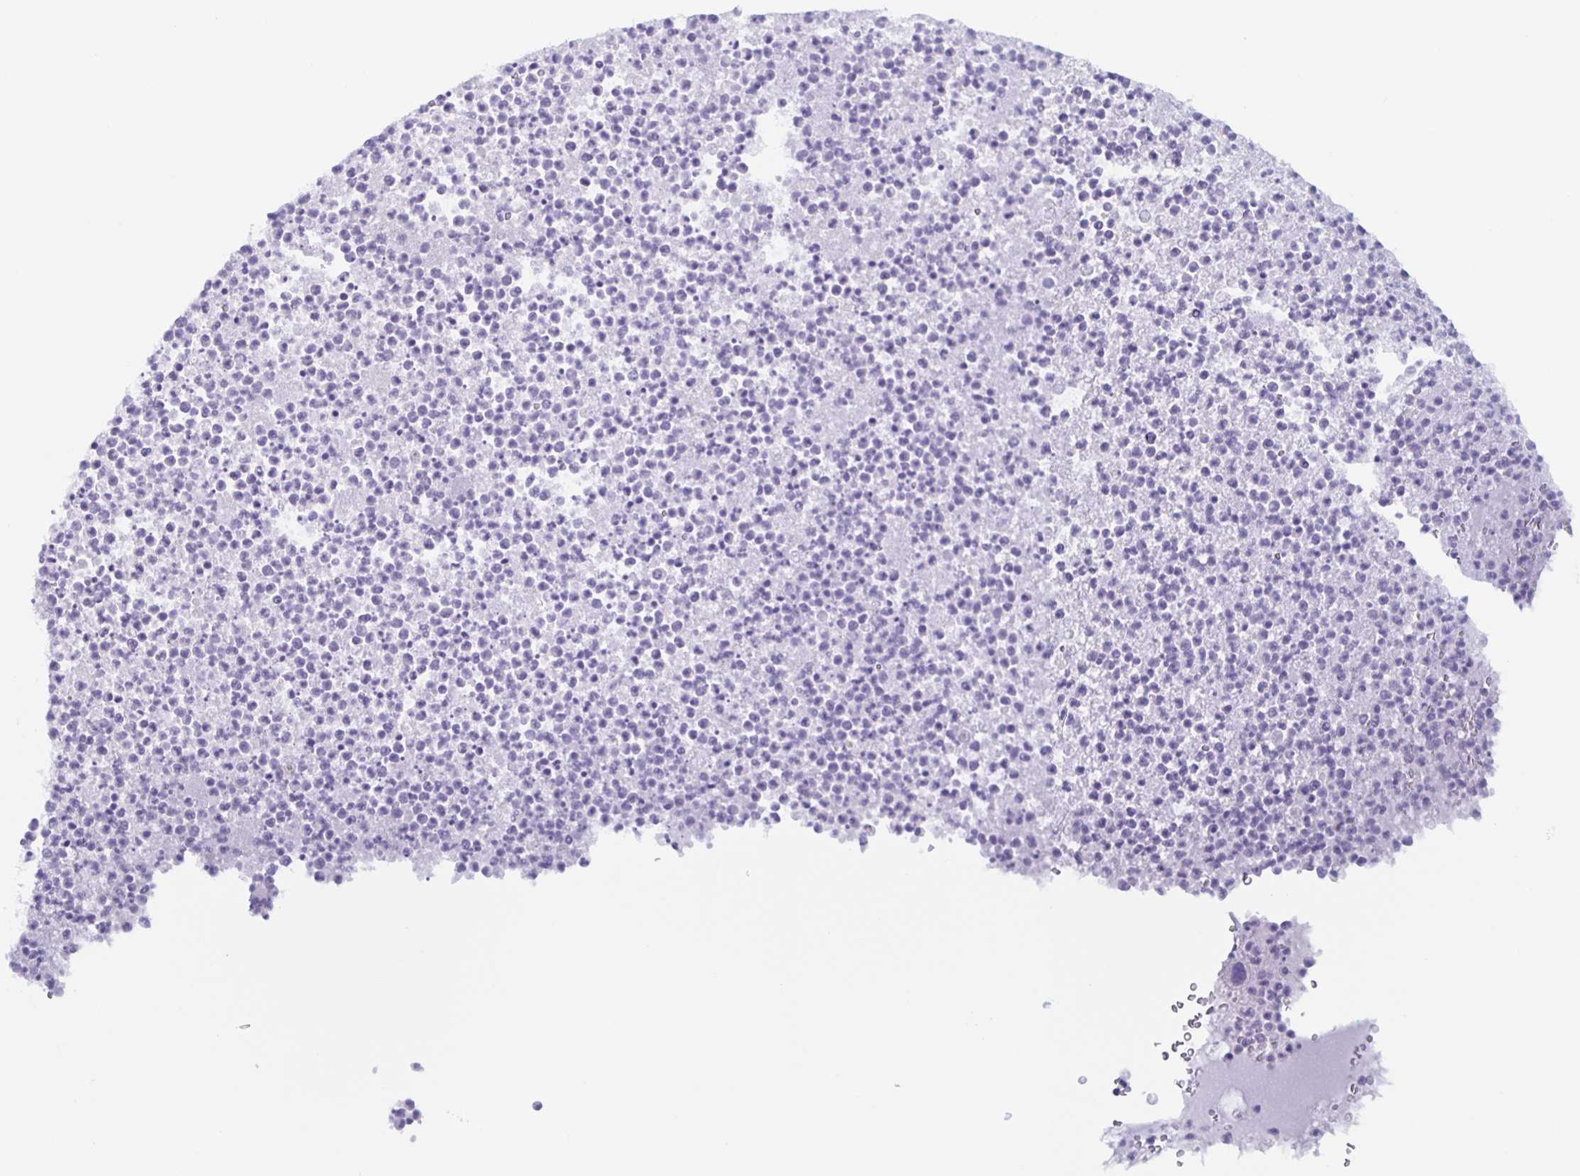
{"staining": {"intensity": "negative", "quantity": "none", "location": "none"}, "tissue": "bronchus", "cell_type": "Respiratory epithelial cells", "image_type": "normal", "snomed": [{"axis": "morphology", "description": "Normal tissue, NOS"}, {"axis": "topography", "description": "Cartilage tissue"}, {"axis": "topography", "description": "Bronchus"}], "caption": "Immunohistochemistry of benign bronchus shows no expression in respiratory epithelial cells. (Immunohistochemistry, brightfield microscopy, high magnification).", "gene": "TGIF2LX", "patient": {"sex": "male", "age": 56}}